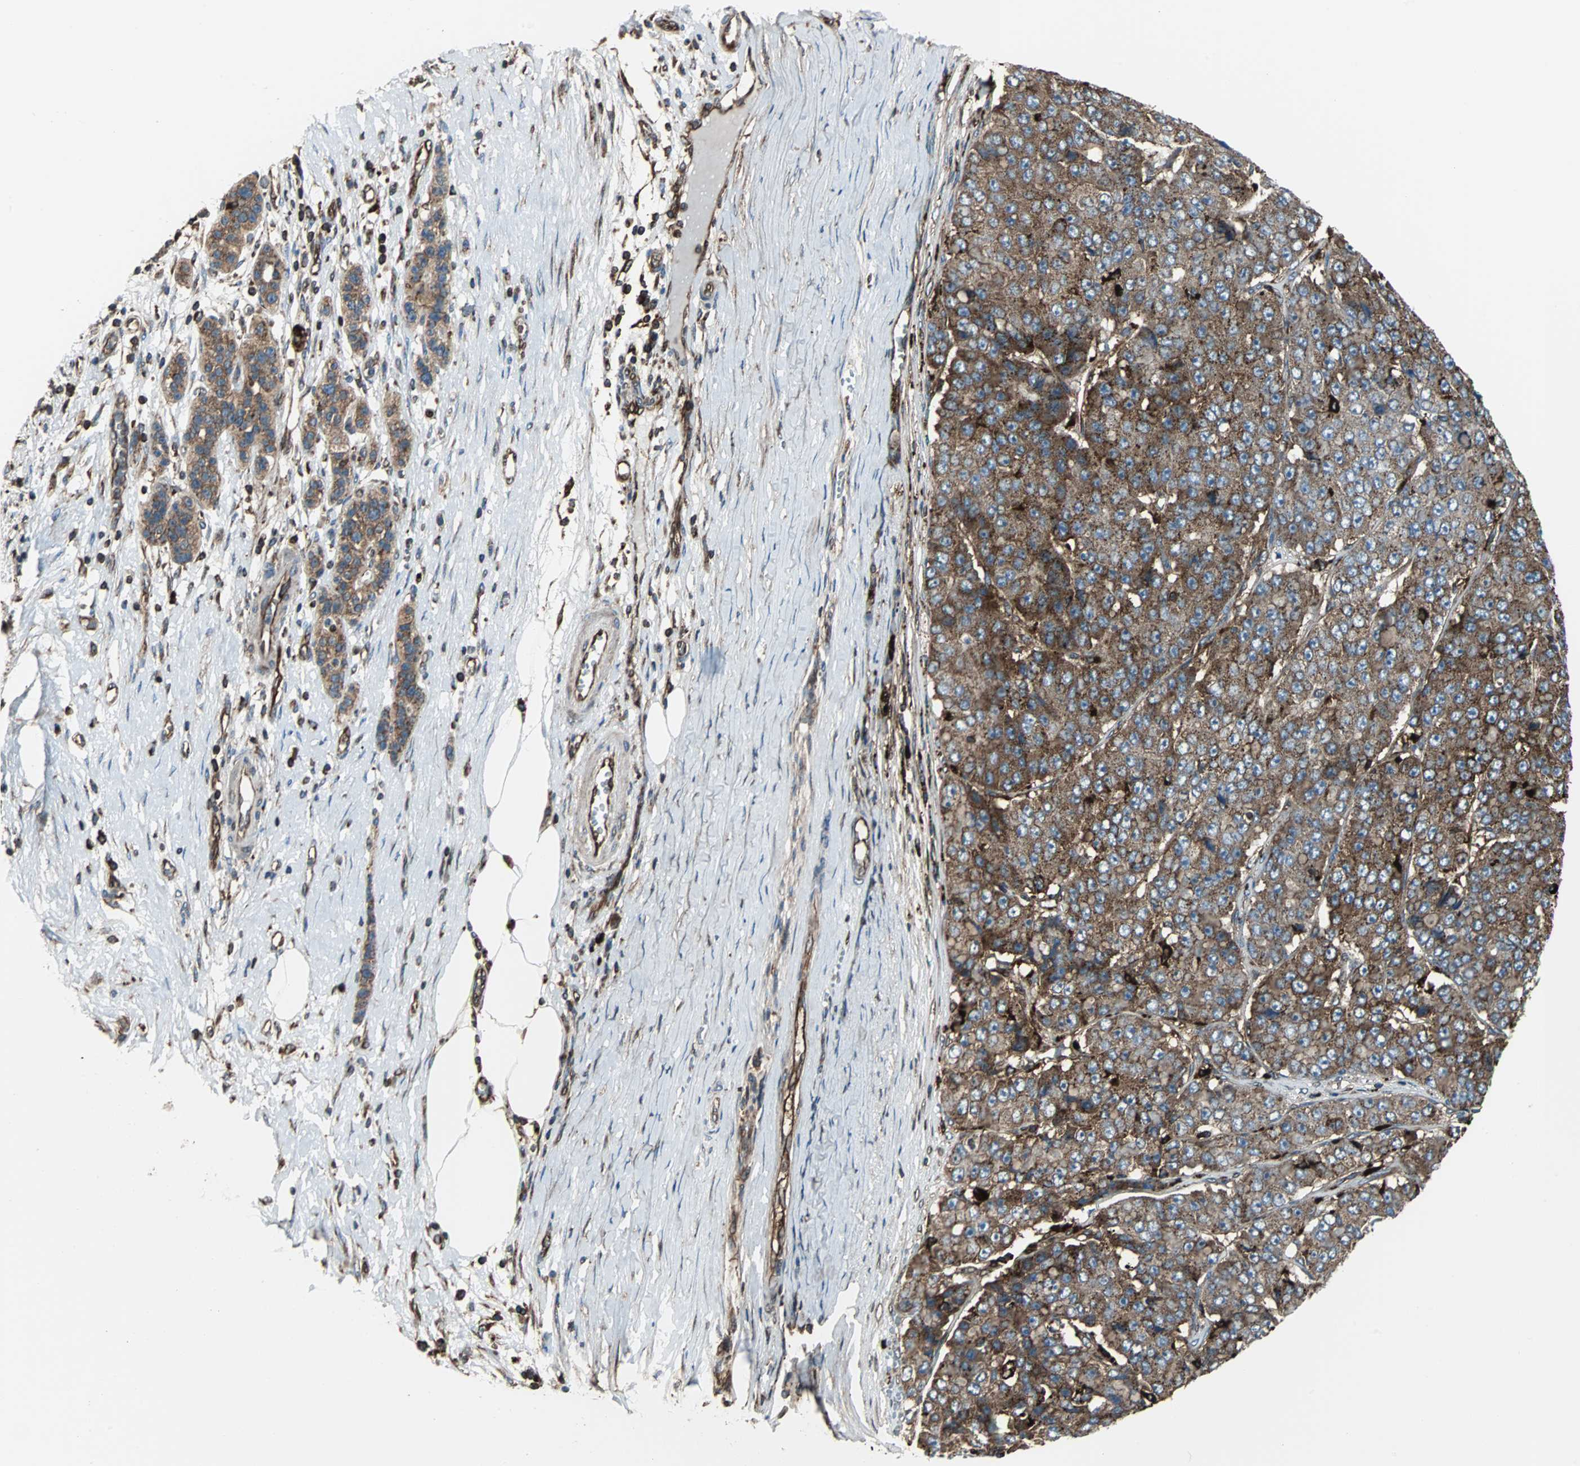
{"staining": {"intensity": "strong", "quantity": ">75%", "location": "cytoplasmic/membranous"}, "tissue": "pancreatic cancer", "cell_type": "Tumor cells", "image_type": "cancer", "snomed": [{"axis": "morphology", "description": "Adenocarcinoma, NOS"}, {"axis": "topography", "description": "Pancreas"}], "caption": "Immunohistochemical staining of pancreatic adenocarcinoma displays high levels of strong cytoplasmic/membranous protein staining in about >75% of tumor cells. The protein is shown in brown color, while the nuclei are stained blue.", "gene": "RELA", "patient": {"sex": "male", "age": 50}}